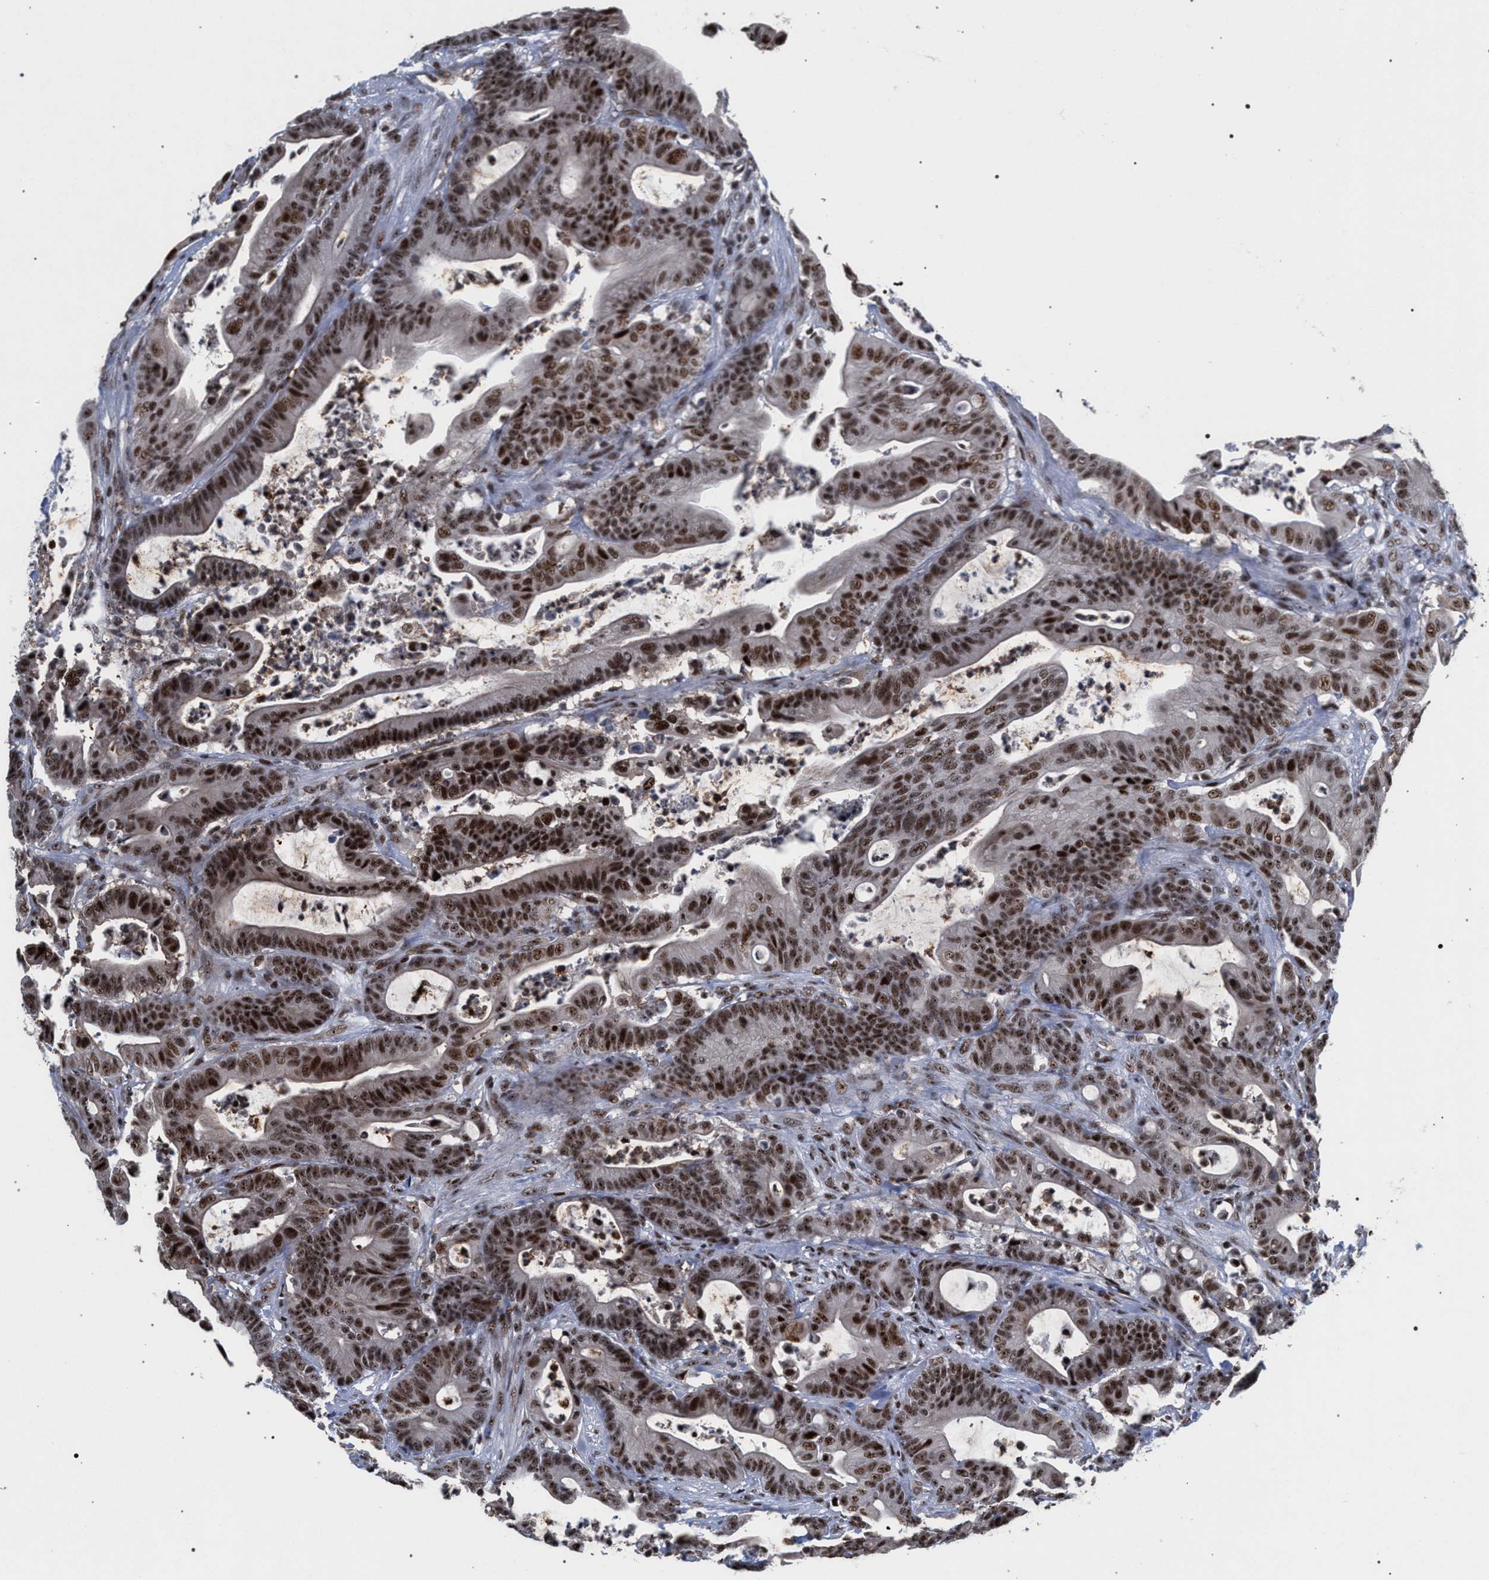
{"staining": {"intensity": "moderate", "quantity": ">75%", "location": "nuclear"}, "tissue": "colorectal cancer", "cell_type": "Tumor cells", "image_type": "cancer", "snomed": [{"axis": "morphology", "description": "Adenocarcinoma, NOS"}, {"axis": "topography", "description": "Colon"}], "caption": "Brown immunohistochemical staining in adenocarcinoma (colorectal) reveals moderate nuclear expression in about >75% of tumor cells.", "gene": "SCAF4", "patient": {"sex": "female", "age": 84}}